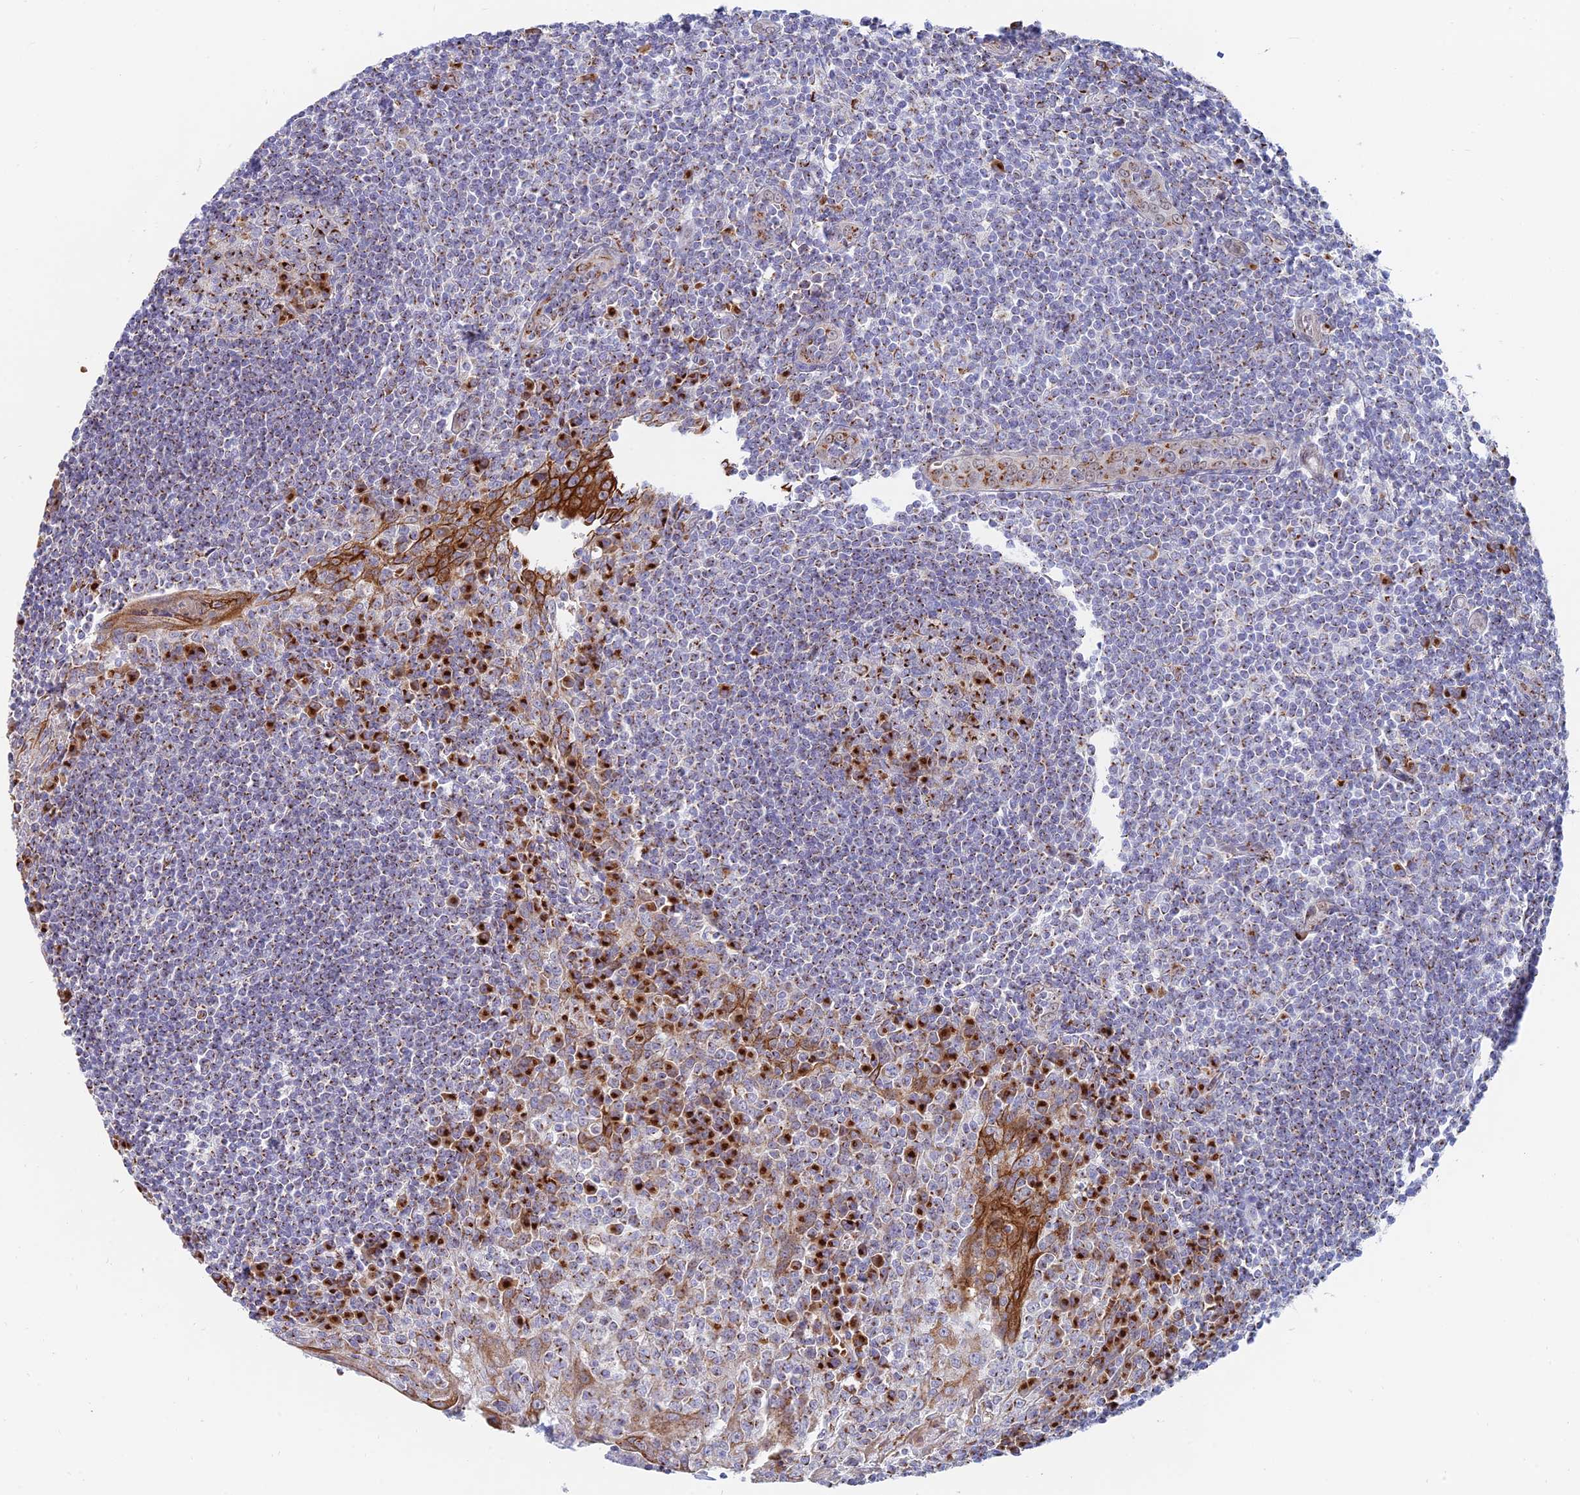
{"staining": {"intensity": "strong", "quantity": ">75%", "location": "cytoplasmic/membranous"}, "tissue": "tonsil", "cell_type": "Germinal center cells", "image_type": "normal", "snomed": [{"axis": "morphology", "description": "Normal tissue, NOS"}, {"axis": "topography", "description": "Tonsil"}], "caption": "IHC image of normal human tonsil stained for a protein (brown), which displays high levels of strong cytoplasmic/membranous staining in about >75% of germinal center cells.", "gene": "ENSG00000267561", "patient": {"sex": "male", "age": 27}}